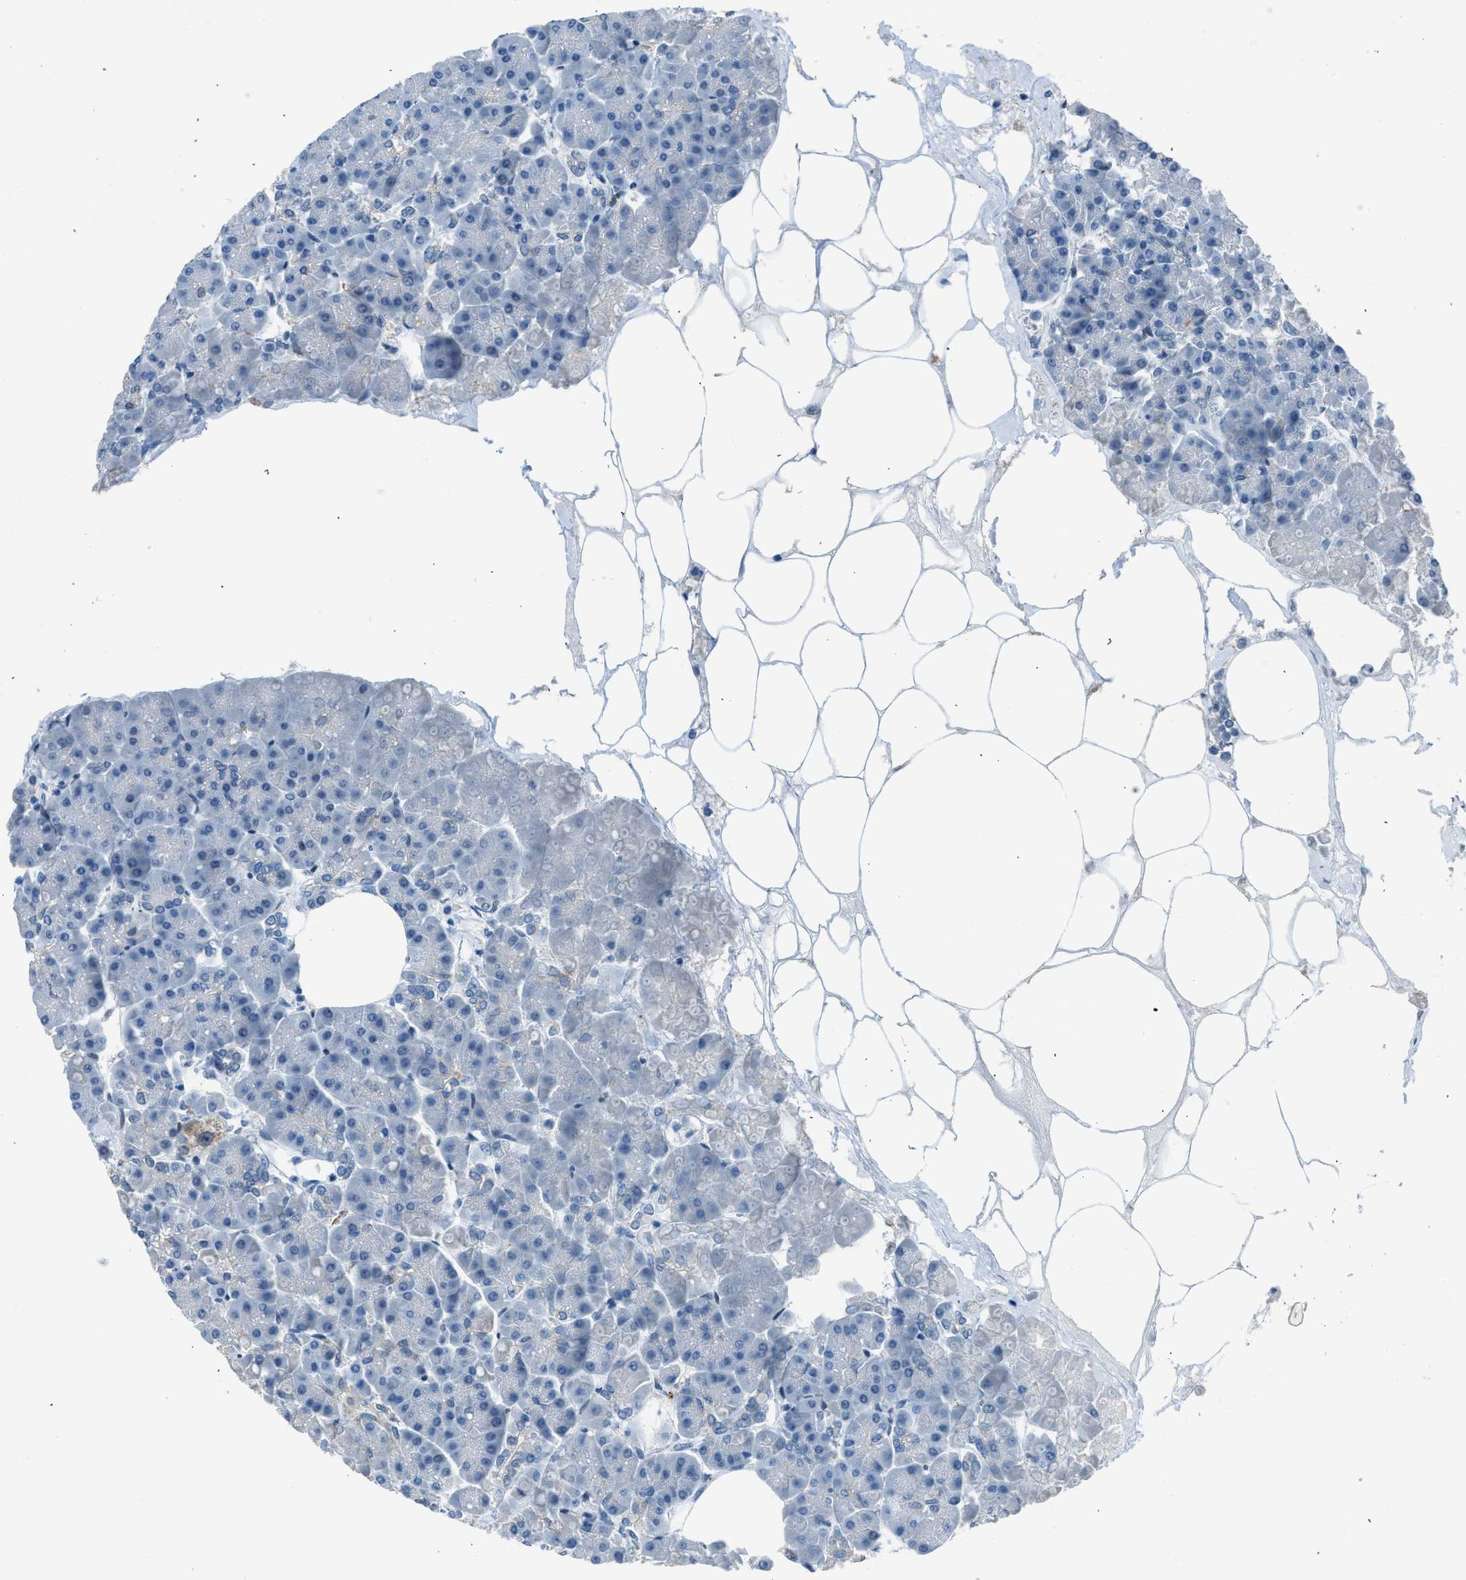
{"staining": {"intensity": "negative", "quantity": "none", "location": "none"}, "tissue": "pancreas", "cell_type": "Exocrine glandular cells", "image_type": "normal", "snomed": [{"axis": "morphology", "description": "Normal tissue, NOS"}, {"axis": "topography", "description": "Pancreas"}], "caption": "The histopathology image shows no significant staining in exocrine glandular cells of pancreas. (DAB immunohistochemistry, high magnification).", "gene": "RNF41", "patient": {"sex": "female", "age": 70}}